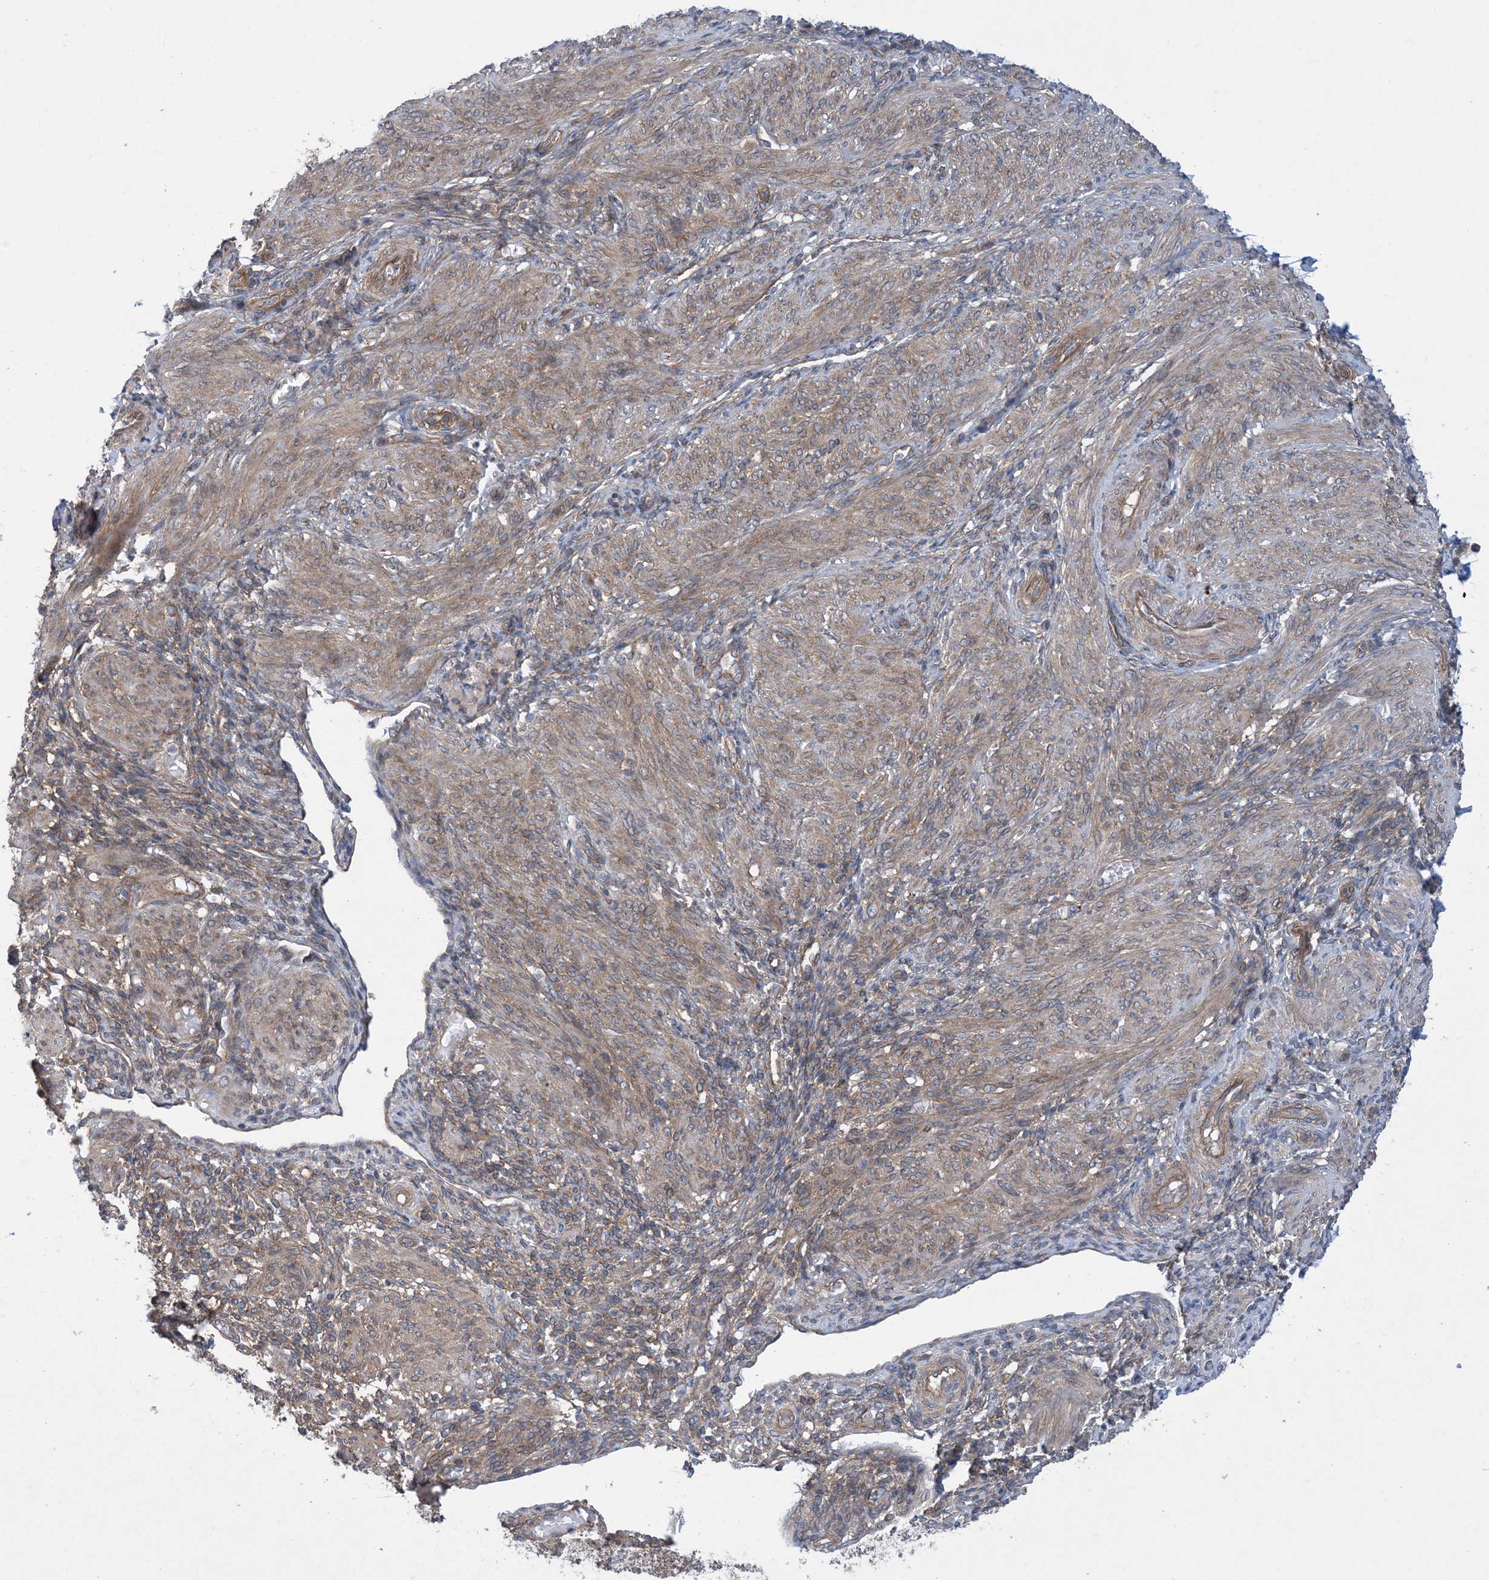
{"staining": {"intensity": "moderate", "quantity": ">75%", "location": "cytoplasmic/membranous"}, "tissue": "smooth muscle", "cell_type": "Smooth muscle cells", "image_type": "normal", "snomed": [{"axis": "morphology", "description": "Normal tissue, NOS"}, {"axis": "topography", "description": "Smooth muscle"}], "caption": "Smooth muscle cells reveal medium levels of moderate cytoplasmic/membranous positivity in about >75% of cells in normal human smooth muscle.", "gene": "EHBP1", "patient": {"sex": "female", "age": 39}}